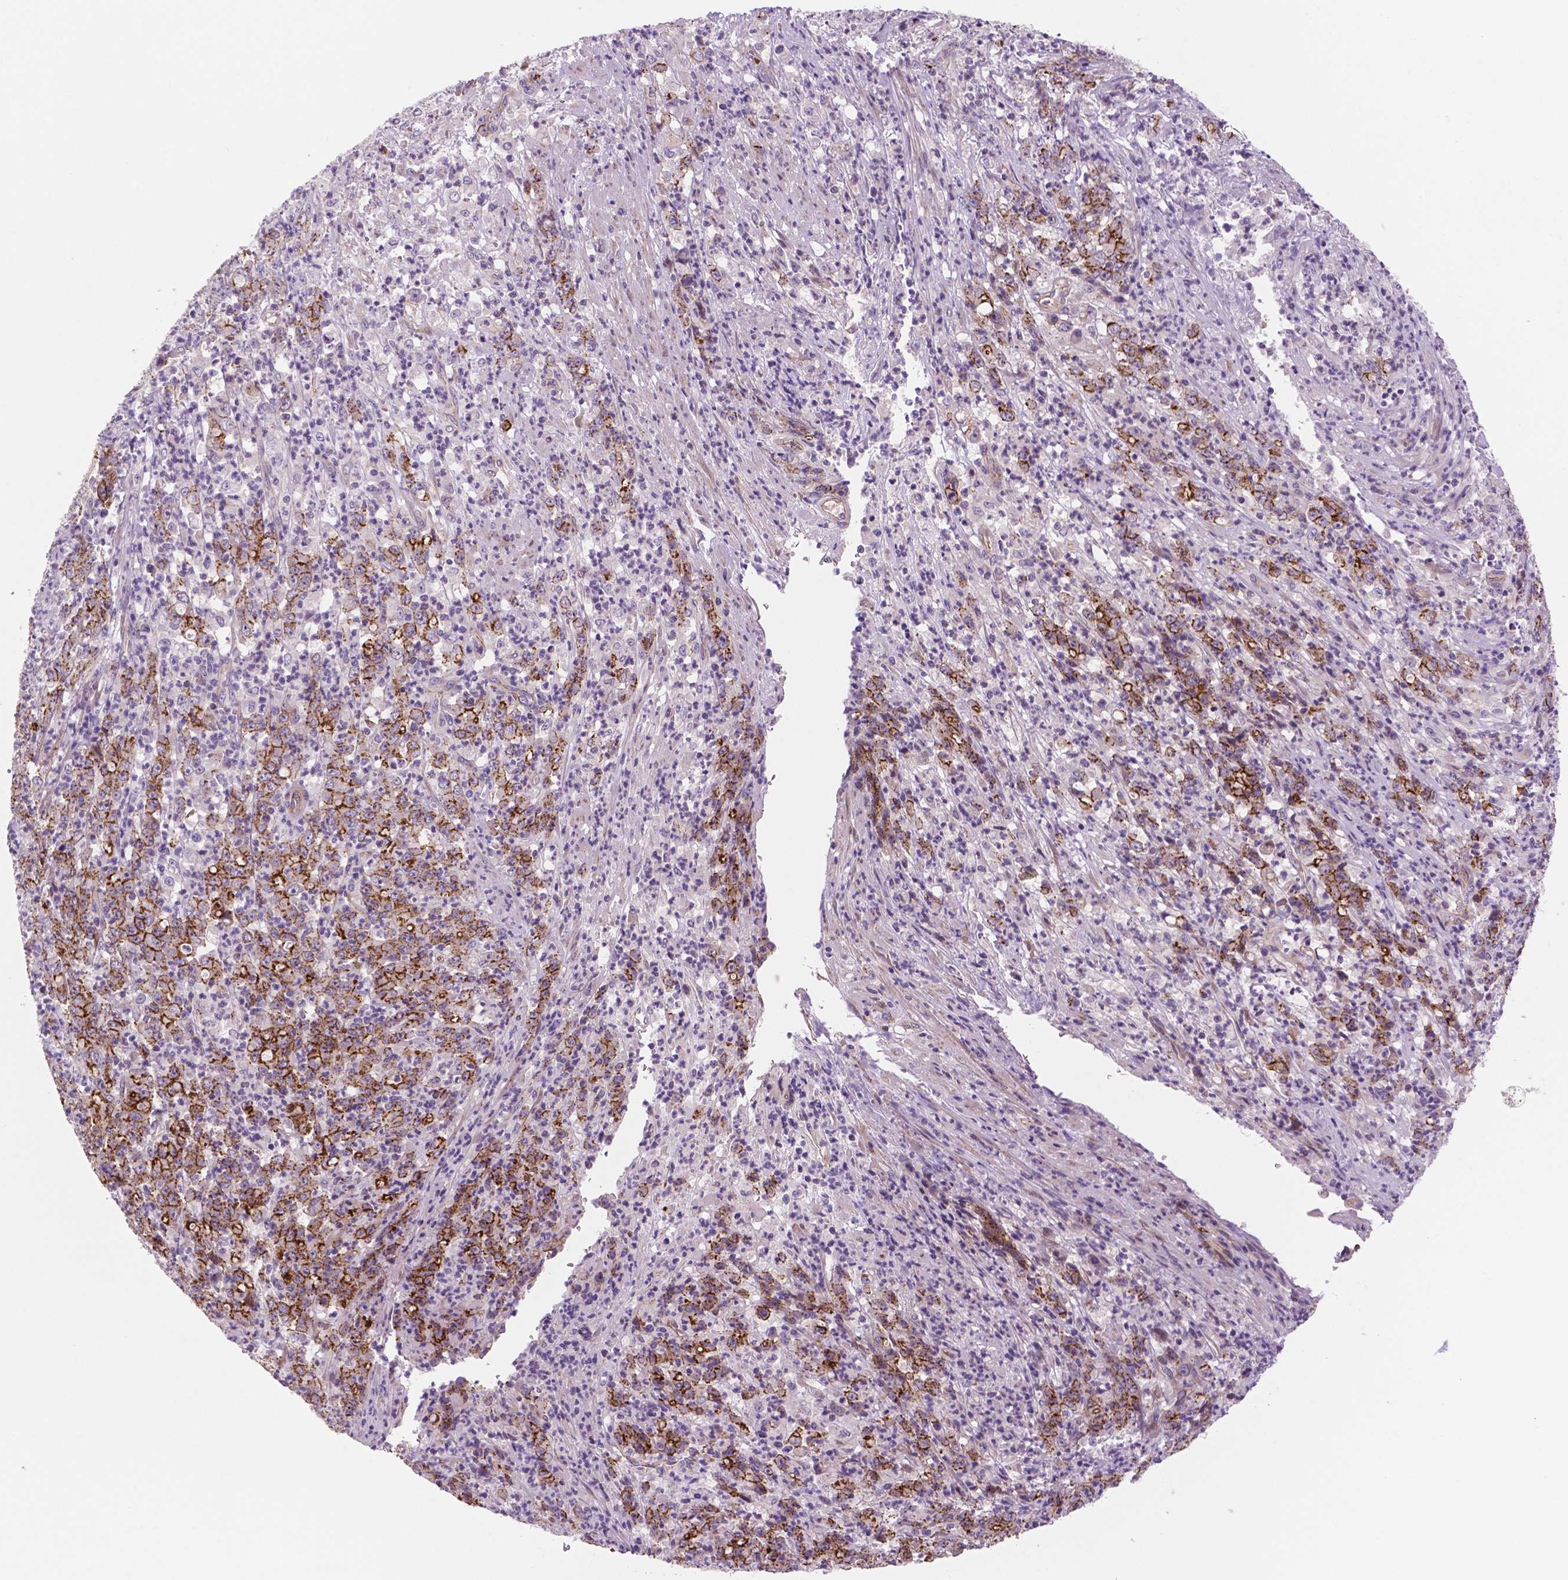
{"staining": {"intensity": "moderate", "quantity": "25%-75%", "location": "cytoplasmic/membranous"}, "tissue": "stomach cancer", "cell_type": "Tumor cells", "image_type": "cancer", "snomed": [{"axis": "morphology", "description": "Adenocarcinoma, NOS"}, {"axis": "topography", "description": "Stomach, lower"}], "caption": "Immunohistochemistry photomicrograph of neoplastic tissue: stomach cancer stained using immunohistochemistry displays medium levels of moderate protein expression localized specifically in the cytoplasmic/membranous of tumor cells, appearing as a cytoplasmic/membranous brown color.", "gene": "RND3", "patient": {"sex": "female", "age": 71}}